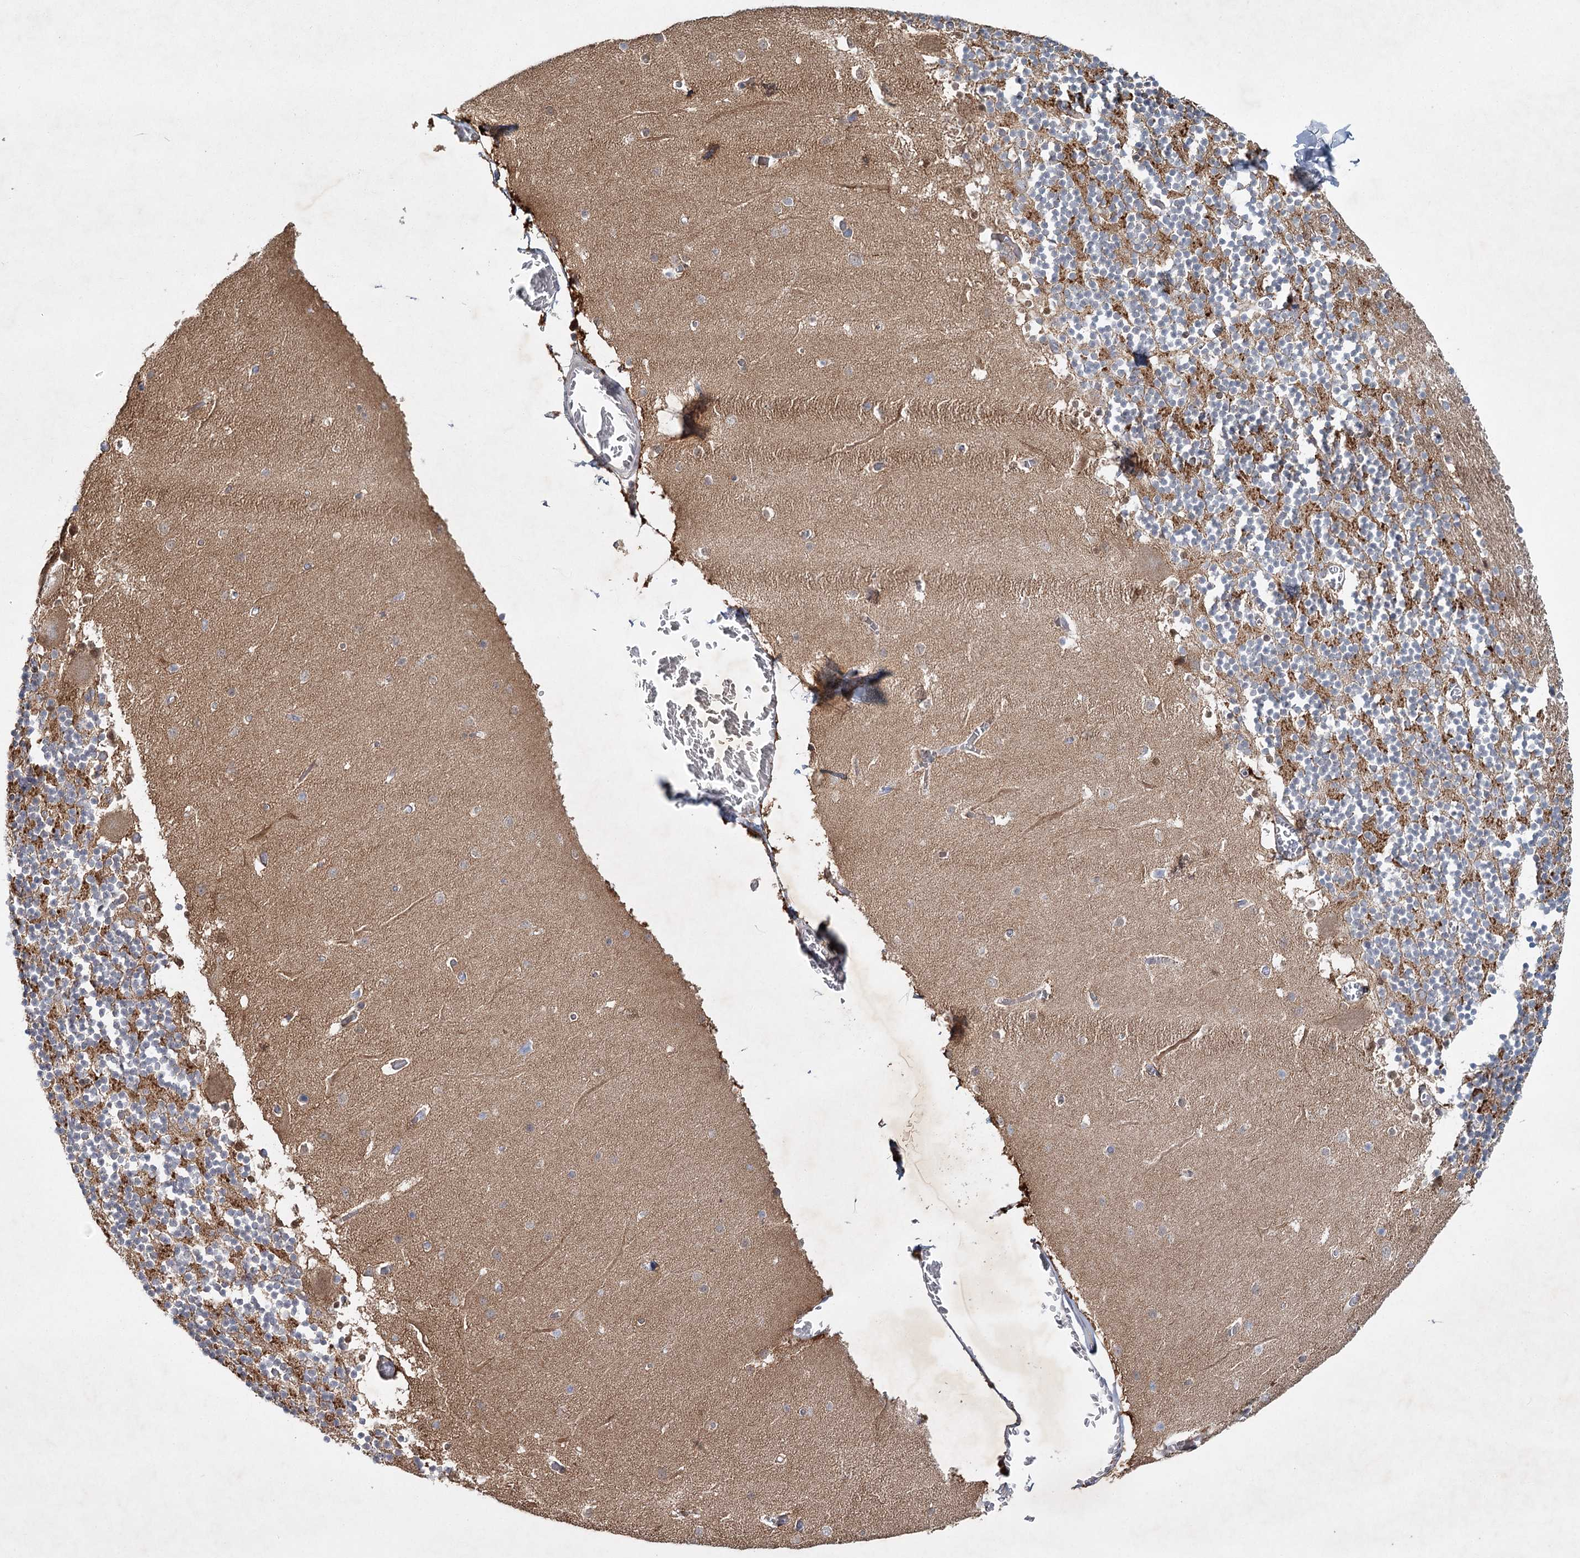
{"staining": {"intensity": "moderate", "quantity": "25%-75%", "location": "cytoplasmic/membranous"}, "tissue": "cerebellum", "cell_type": "Cells in granular layer", "image_type": "normal", "snomed": [{"axis": "morphology", "description": "Normal tissue, NOS"}, {"axis": "topography", "description": "Cerebellum"}], "caption": "Protein staining displays moderate cytoplasmic/membranous expression in approximately 25%-75% of cells in granular layer in benign cerebellum.", "gene": "MAP3K13", "patient": {"sex": "female", "age": 28}}